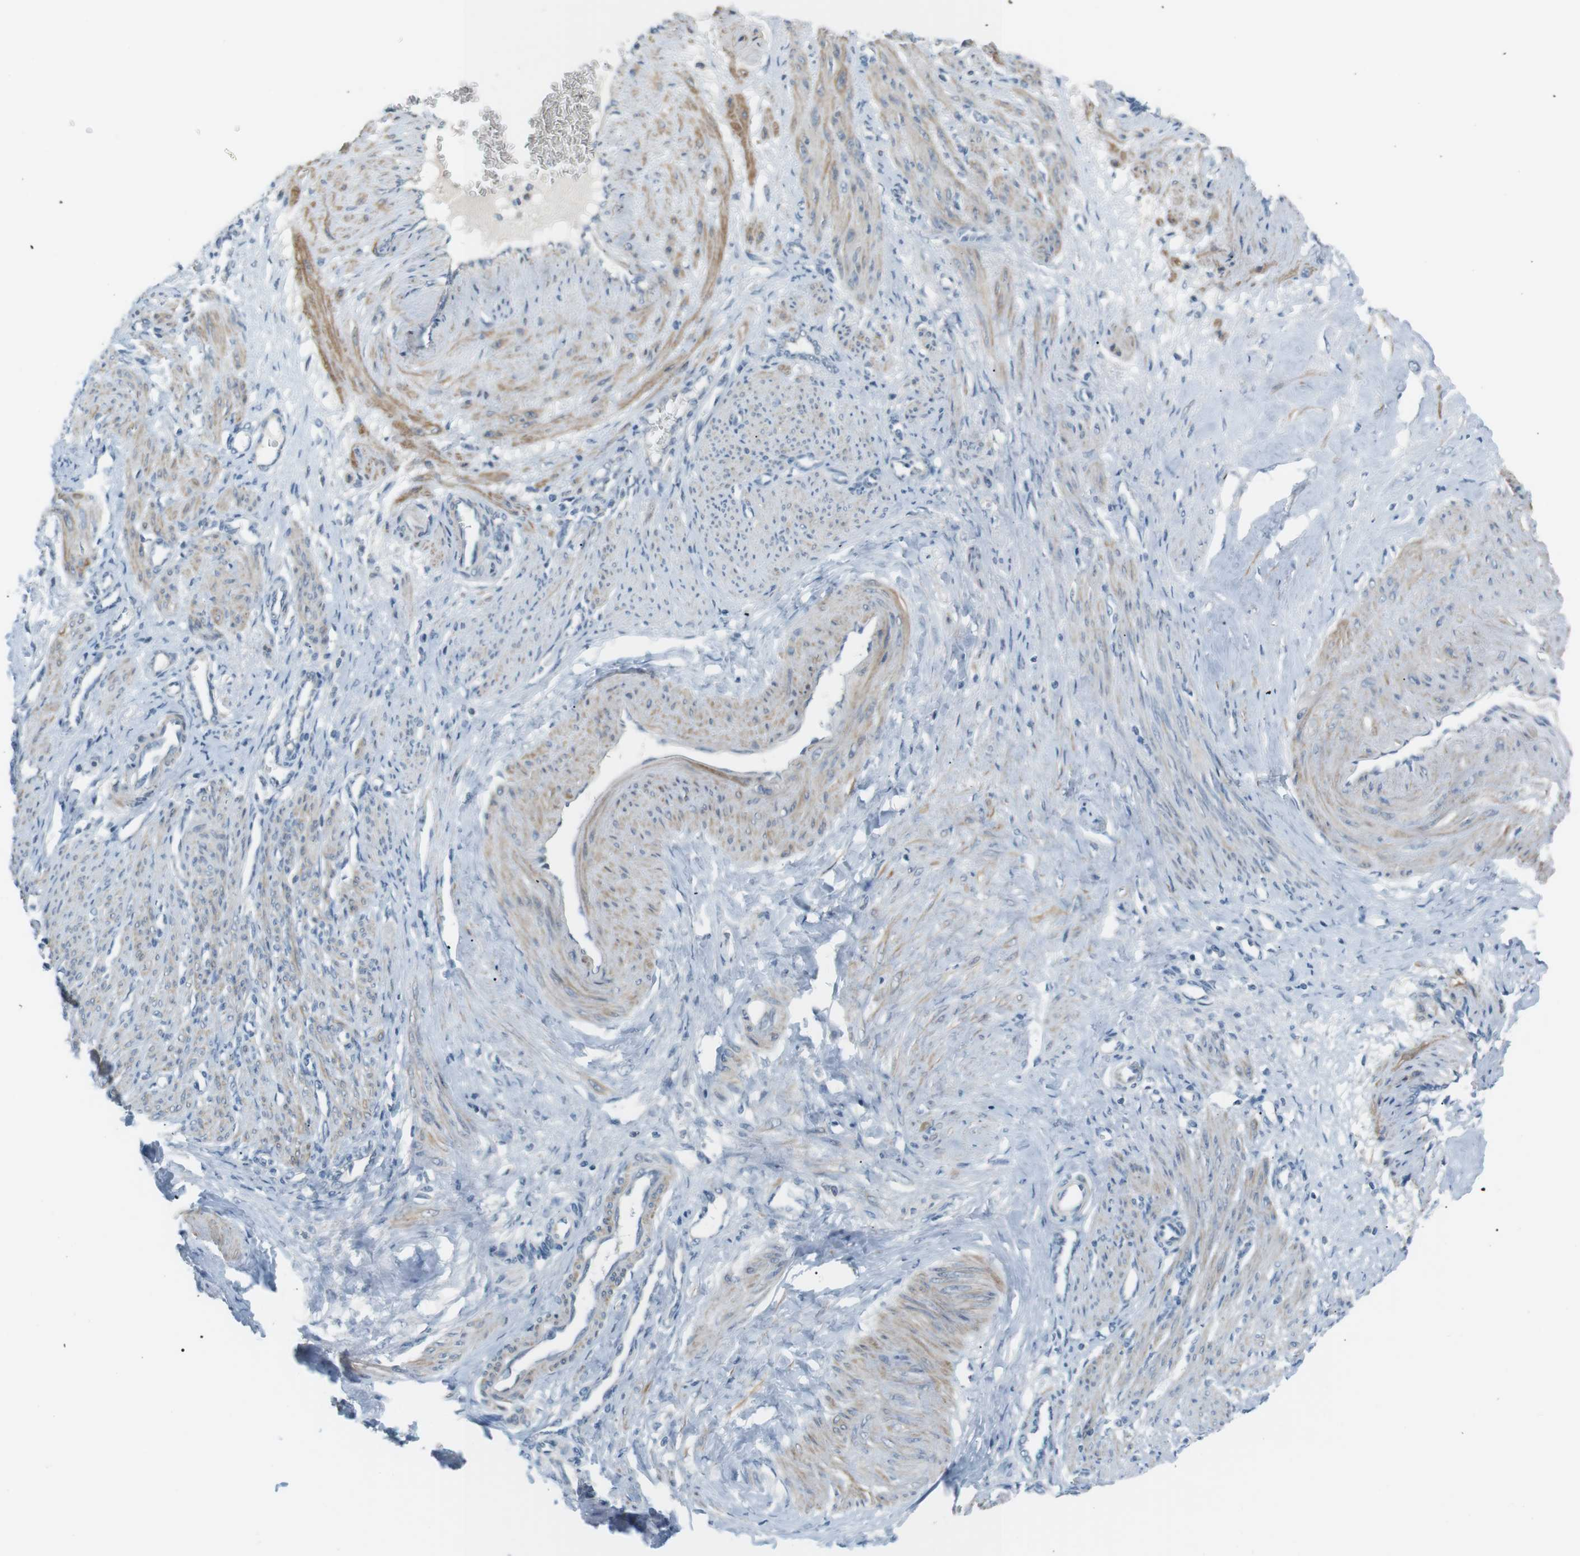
{"staining": {"intensity": "moderate", "quantity": "25%-75%", "location": "cytoplasmic/membranous"}, "tissue": "smooth muscle", "cell_type": "Smooth muscle cells", "image_type": "normal", "snomed": [{"axis": "morphology", "description": "Normal tissue, NOS"}, {"axis": "topography", "description": "Endometrium"}], "caption": "IHC micrograph of benign smooth muscle stained for a protein (brown), which reveals medium levels of moderate cytoplasmic/membranous positivity in about 25%-75% of smooth muscle cells.", "gene": "RTN3", "patient": {"sex": "female", "age": 33}}